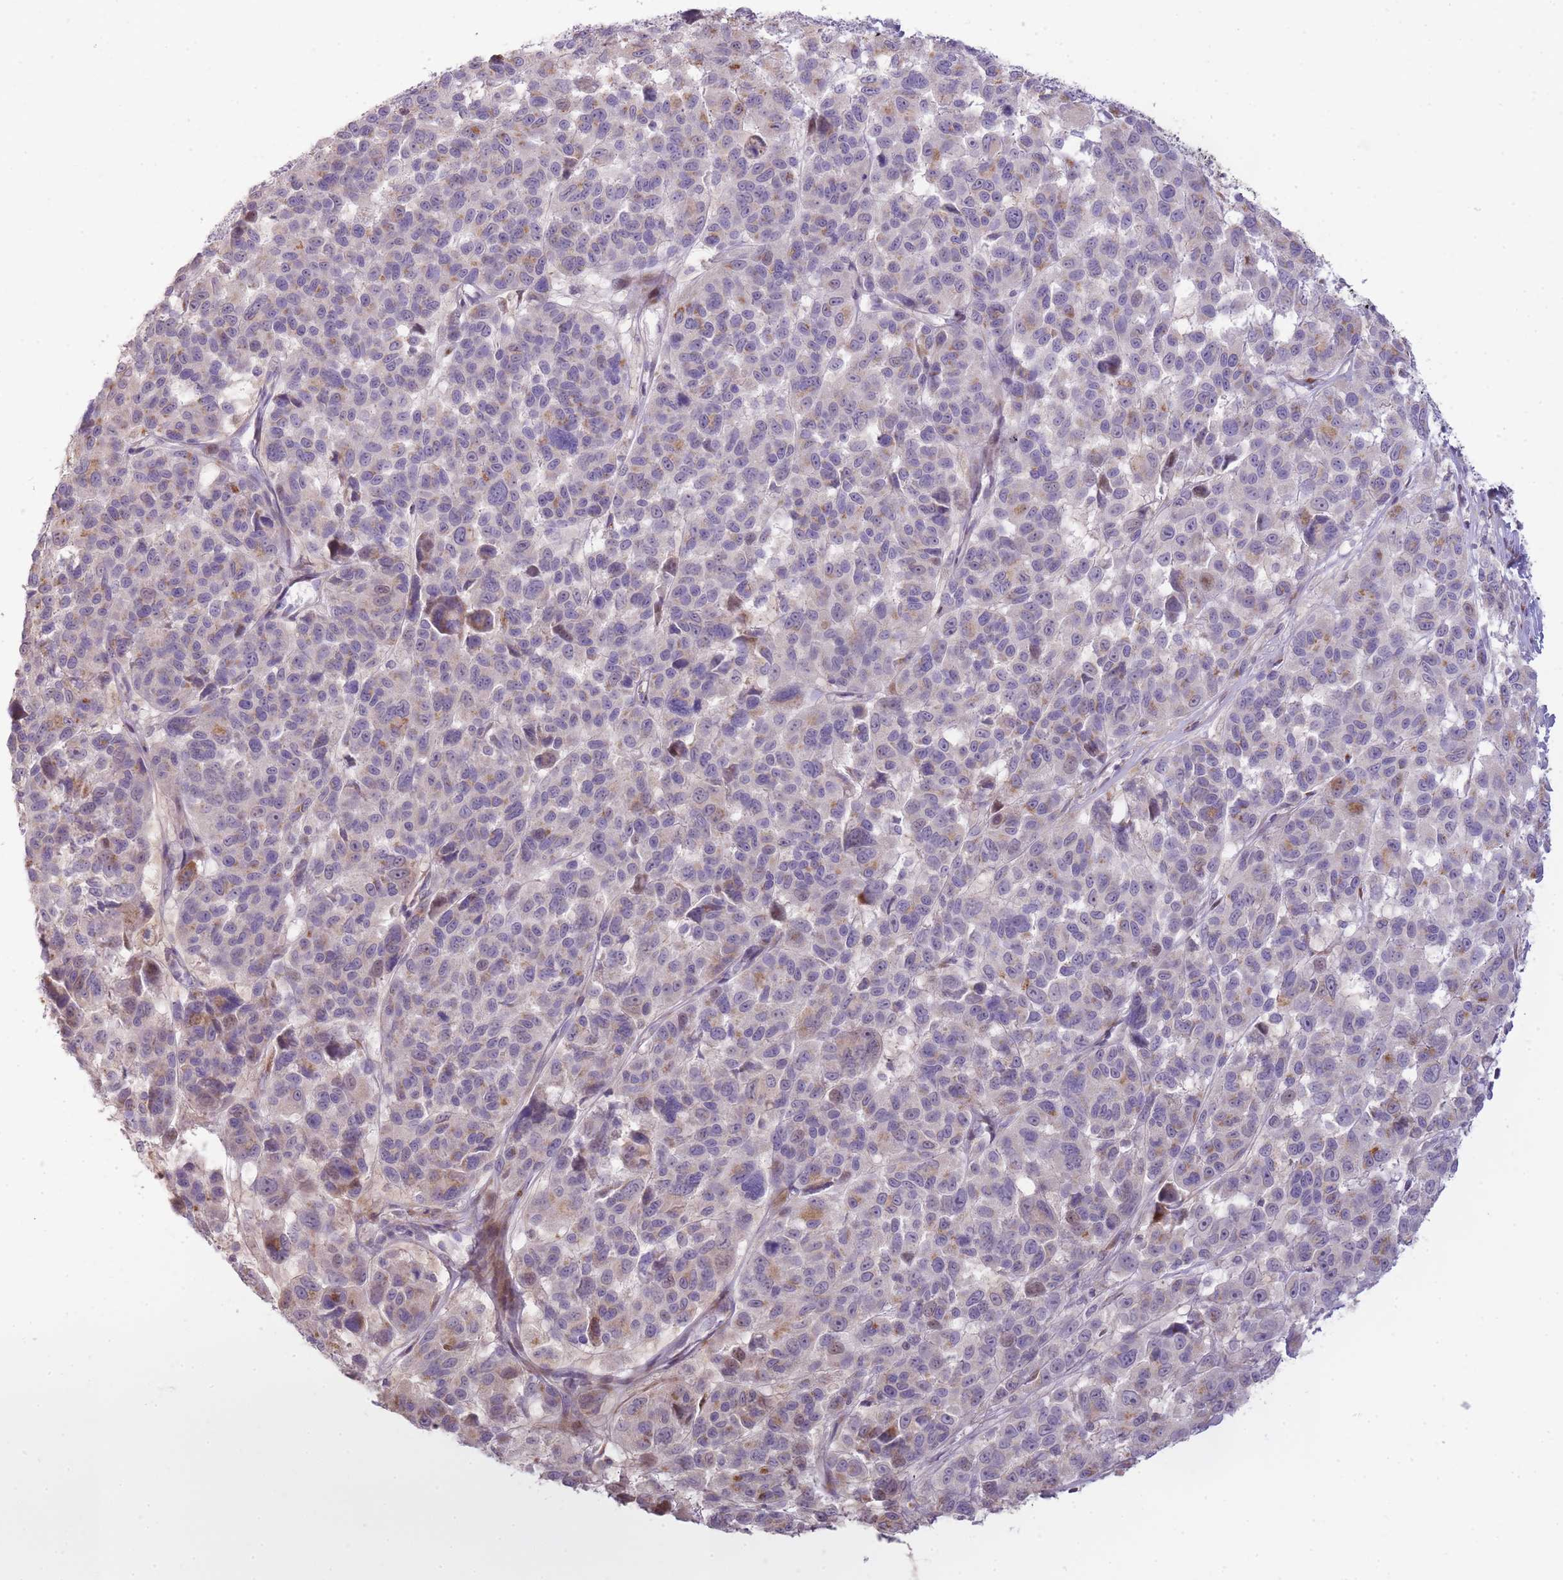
{"staining": {"intensity": "weak", "quantity": "<25%", "location": "cytoplasmic/membranous"}, "tissue": "melanoma", "cell_type": "Tumor cells", "image_type": "cancer", "snomed": [{"axis": "morphology", "description": "Malignant melanoma, NOS"}, {"axis": "topography", "description": "Skin"}], "caption": "Histopathology image shows no significant protein expression in tumor cells of melanoma.", "gene": "PPP3R2", "patient": {"sex": "female", "age": 66}}